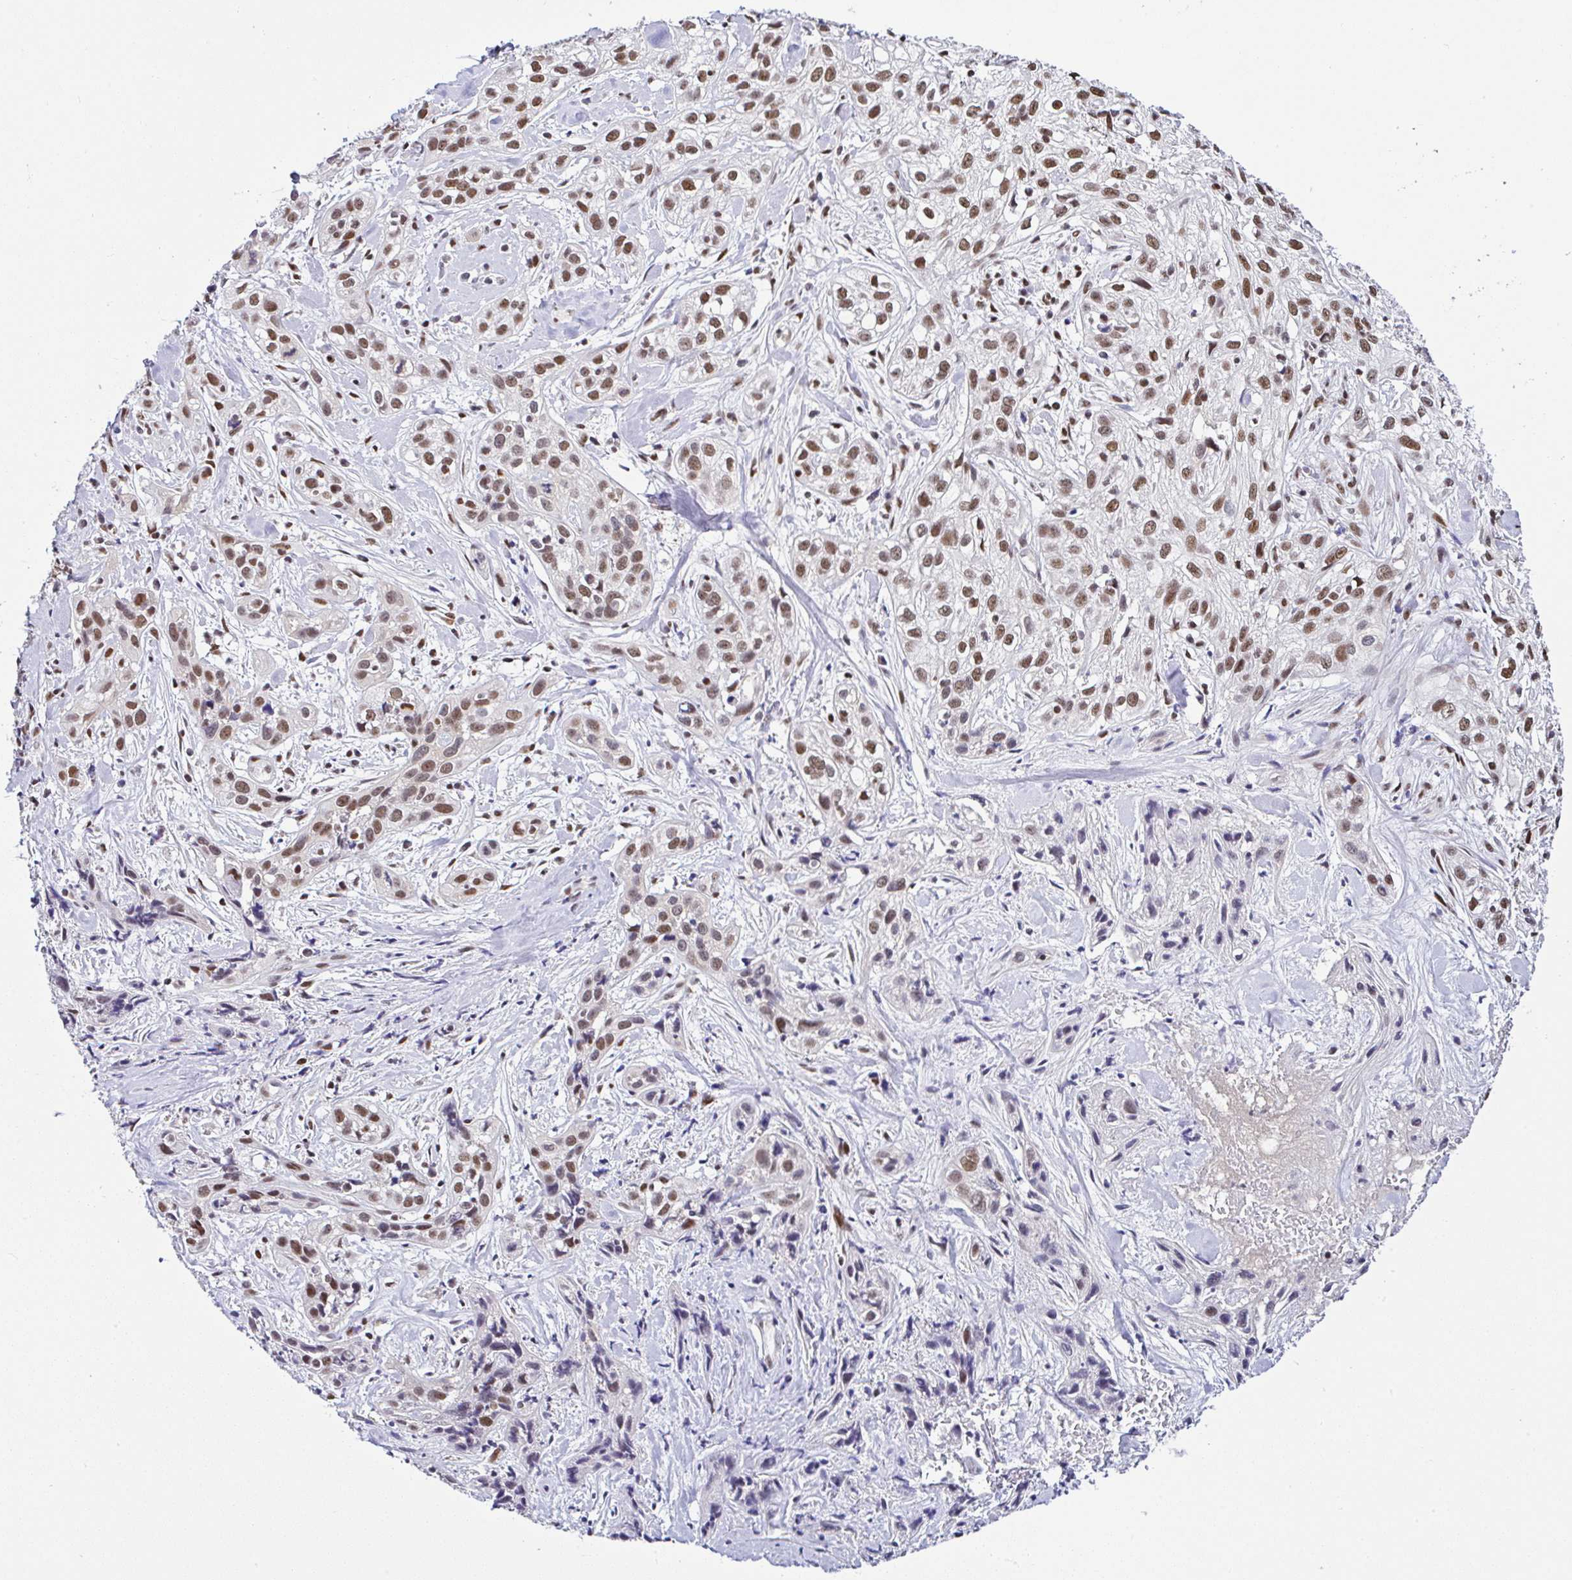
{"staining": {"intensity": "moderate", "quantity": ">75%", "location": "nuclear"}, "tissue": "skin cancer", "cell_type": "Tumor cells", "image_type": "cancer", "snomed": [{"axis": "morphology", "description": "Squamous cell carcinoma, NOS"}, {"axis": "topography", "description": "Skin"}], "caption": "Tumor cells reveal medium levels of moderate nuclear expression in about >75% of cells in human squamous cell carcinoma (skin).", "gene": "DR1", "patient": {"sex": "male", "age": 82}}